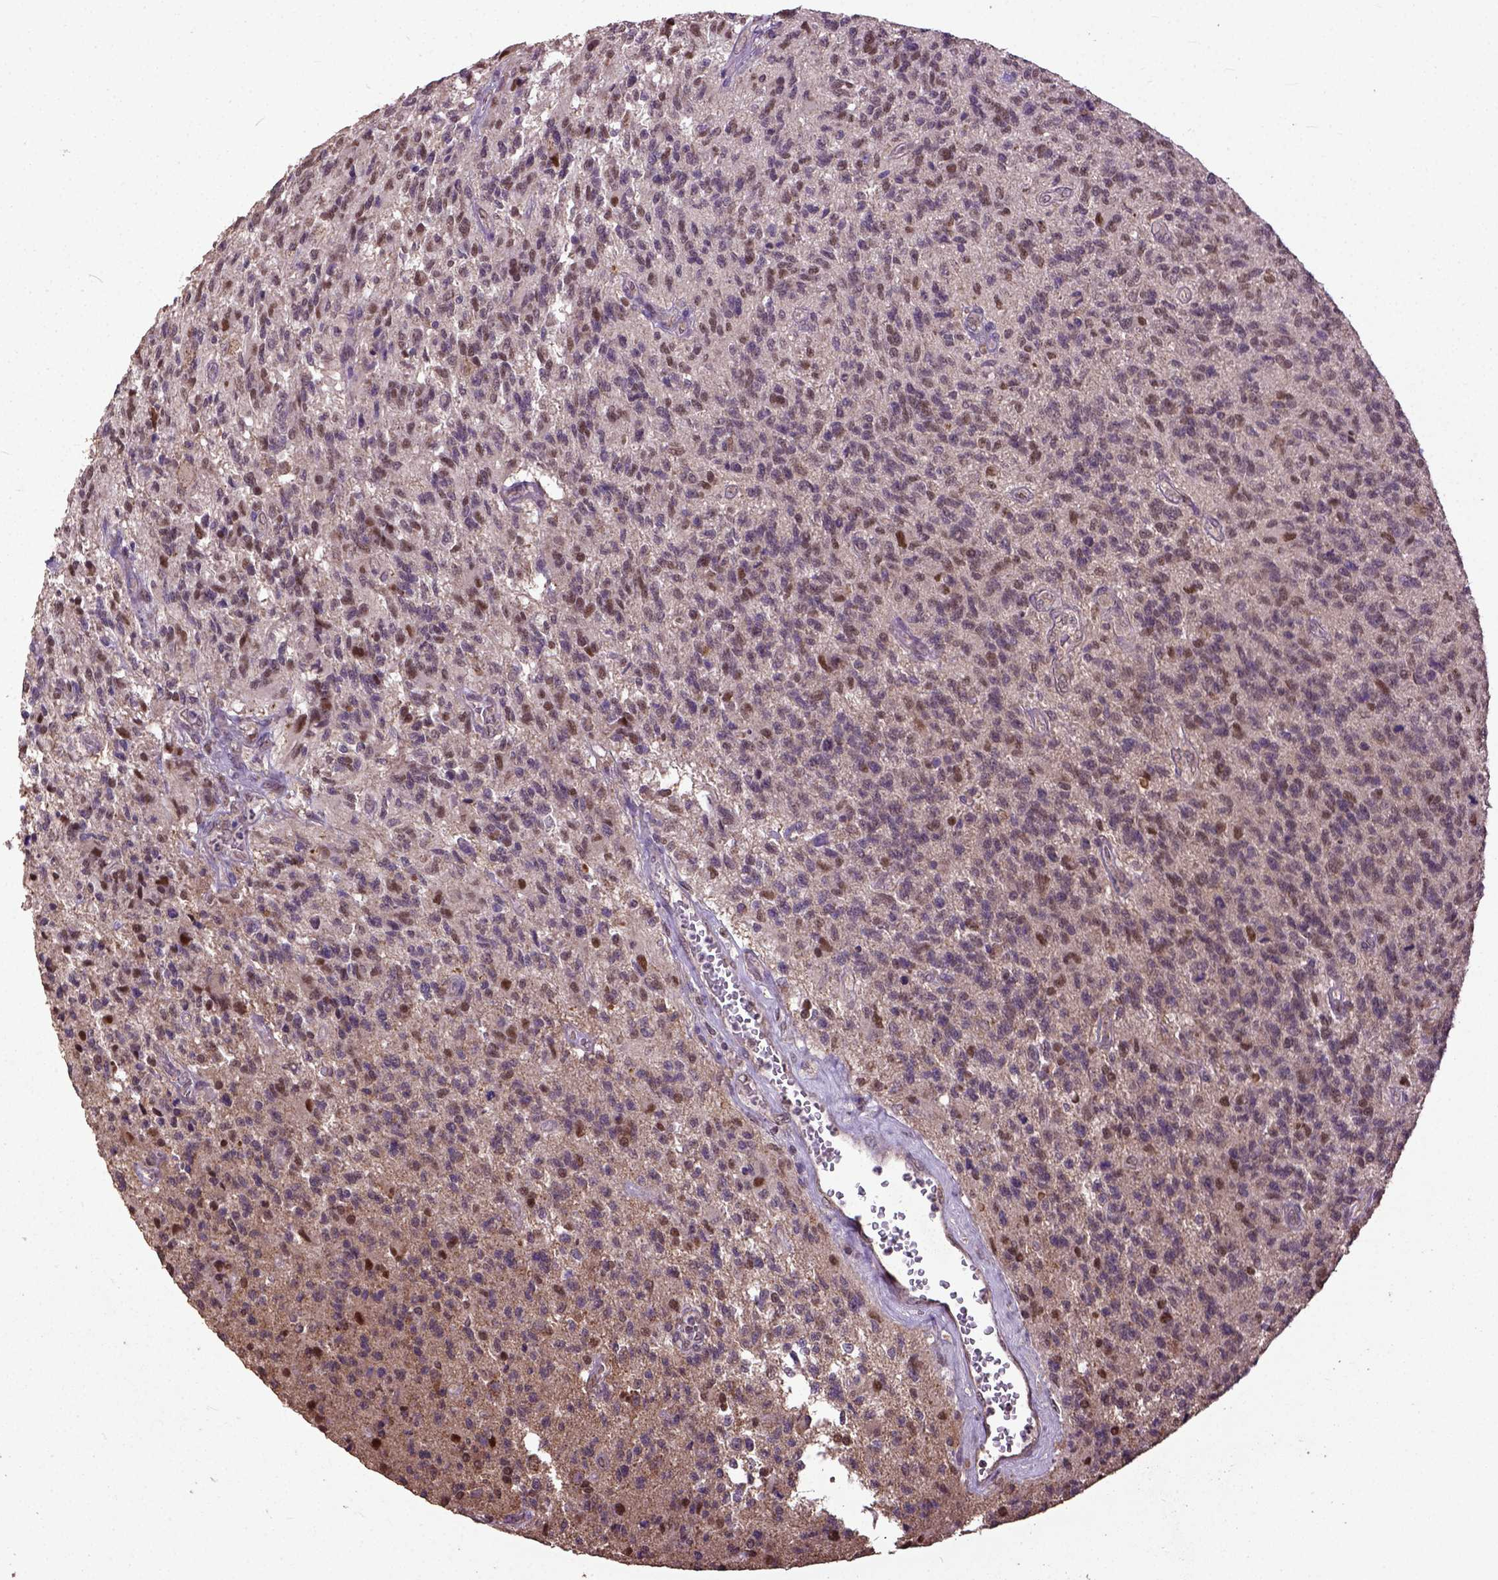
{"staining": {"intensity": "moderate", "quantity": "<25%", "location": "nuclear"}, "tissue": "glioma", "cell_type": "Tumor cells", "image_type": "cancer", "snomed": [{"axis": "morphology", "description": "Glioma, malignant, High grade"}, {"axis": "topography", "description": "Brain"}], "caption": "IHC histopathology image of neoplastic tissue: glioma stained using immunohistochemistry (IHC) shows low levels of moderate protein expression localized specifically in the nuclear of tumor cells, appearing as a nuclear brown color.", "gene": "UBA3", "patient": {"sex": "male", "age": 56}}